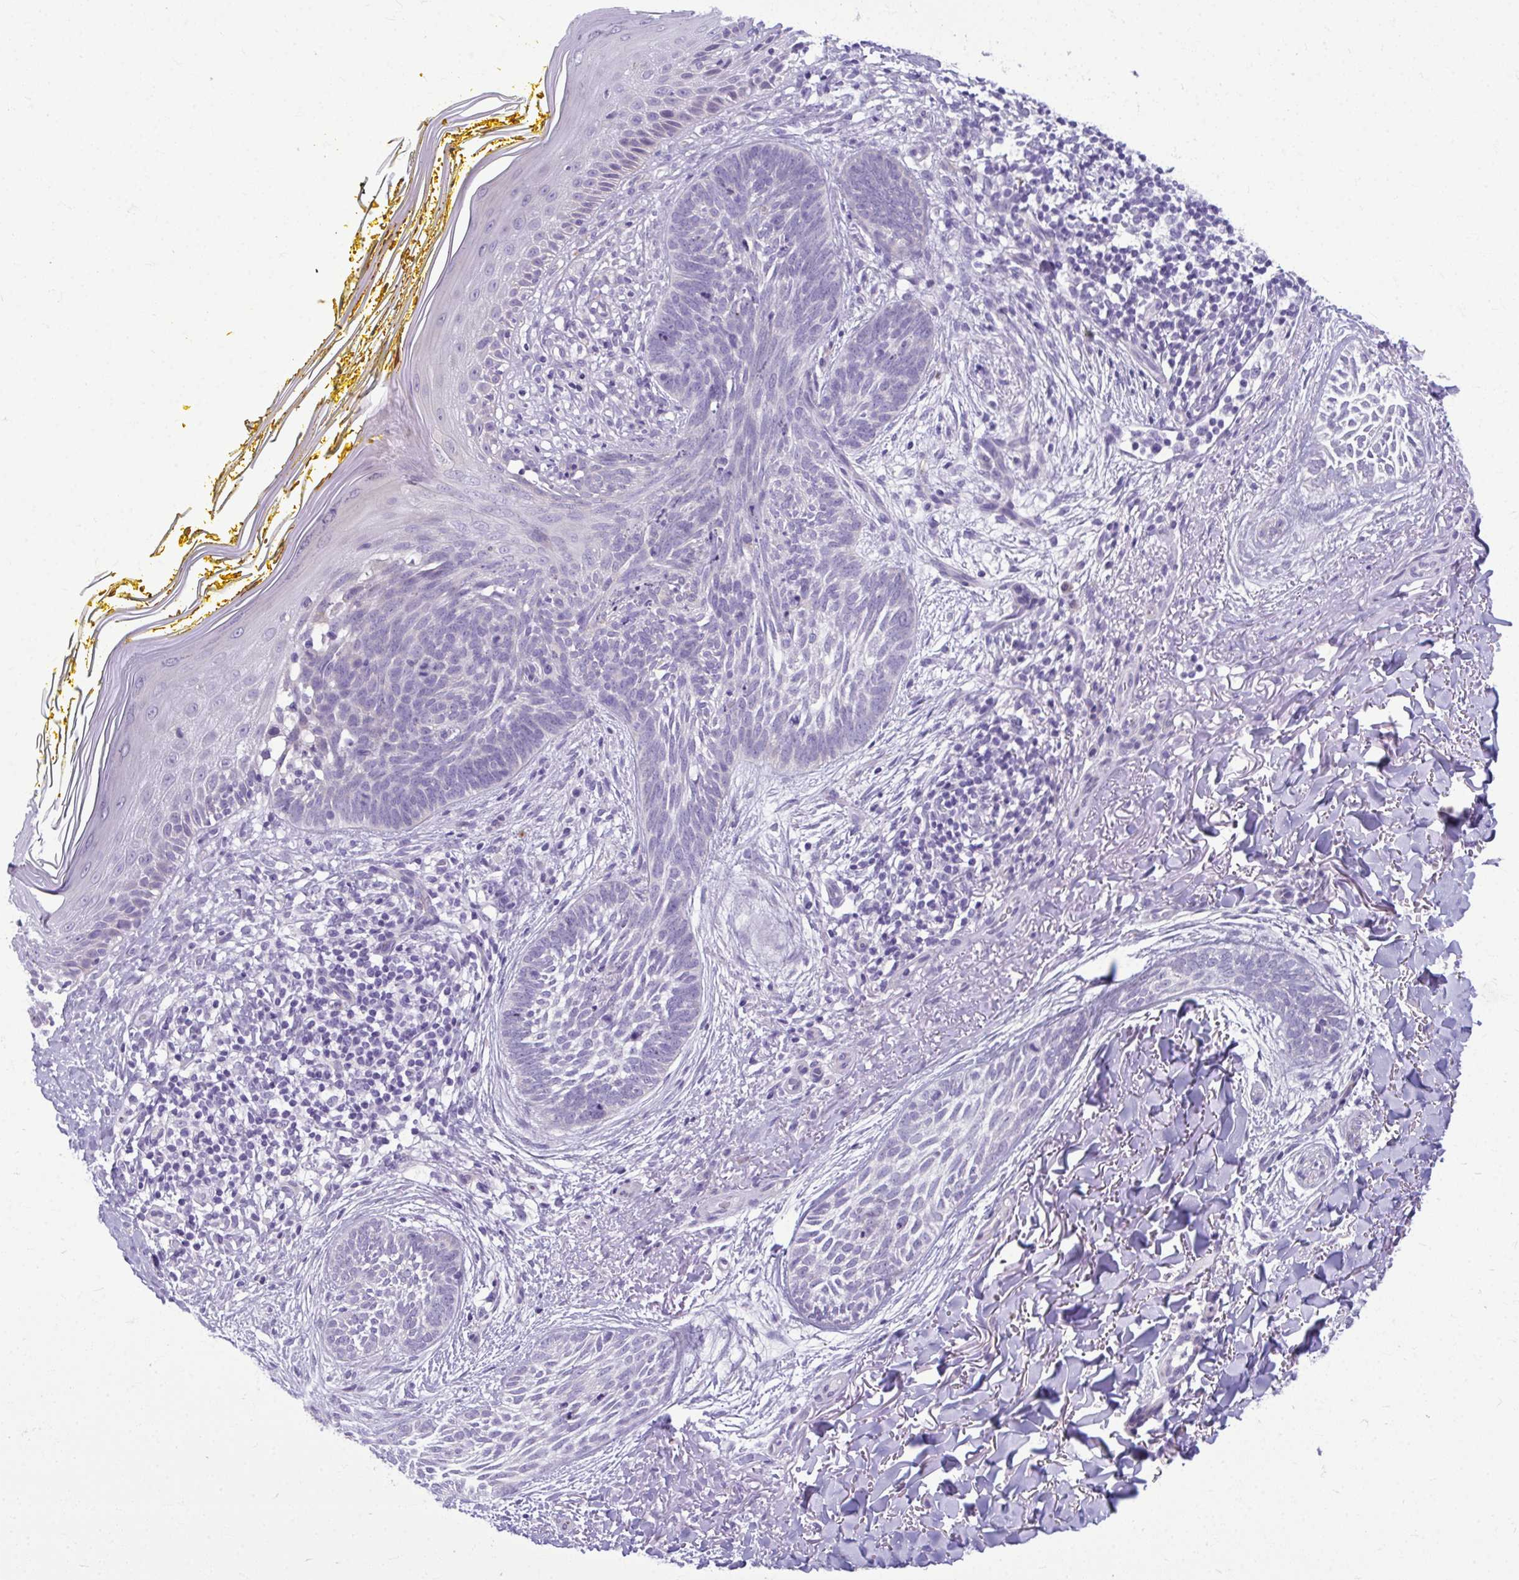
{"staining": {"intensity": "negative", "quantity": "none", "location": "none"}, "tissue": "skin cancer", "cell_type": "Tumor cells", "image_type": "cancer", "snomed": [{"axis": "morphology", "description": "Basal cell carcinoma"}, {"axis": "topography", "description": "Skin"}], "caption": "Immunohistochemistry (IHC) photomicrograph of human basal cell carcinoma (skin) stained for a protein (brown), which shows no expression in tumor cells.", "gene": "SERPINI1", "patient": {"sex": "female", "age": 68}}